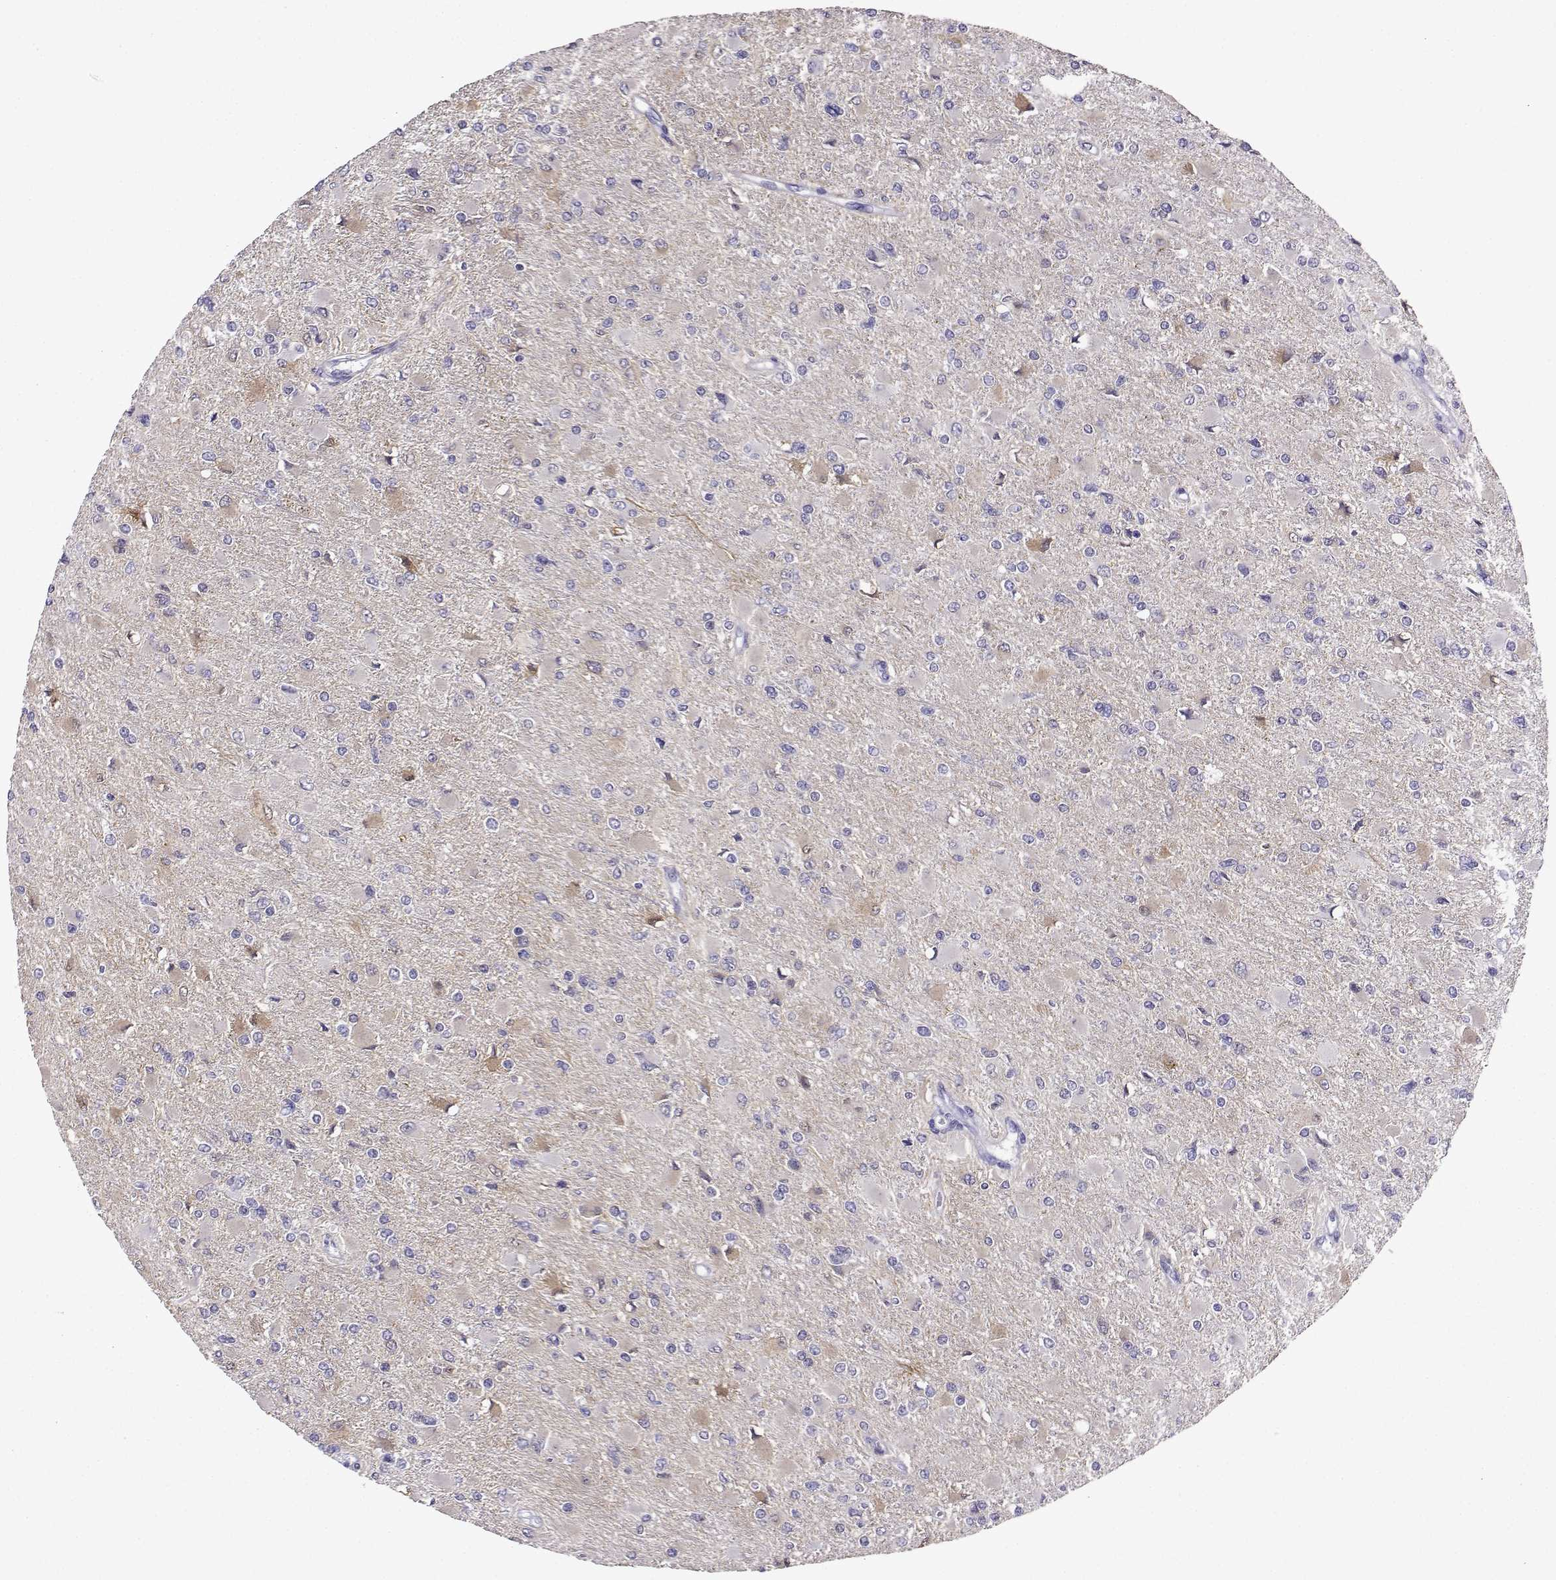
{"staining": {"intensity": "negative", "quantity": "none", "location": "none"}, "tissue": "glioma", "cell_type": "Tumor cells", "image_type": "cancer", "snomed": [{"axis": "morphology", "description": "Glioma, malignant, High grade"}, {"axis": "topography", "description": "Cerebral cortex"}], "caption": "The photomicrograph exhibits no significant expression in tumor cells of malignant glioma (high-grade). (DAB (3,3'-diaminobenzidine) immunohistochemistry (IHC) with hematoxylin counter stain).", "gene": "LINGO1", "patient": {"sex": "female", "age": 36}}